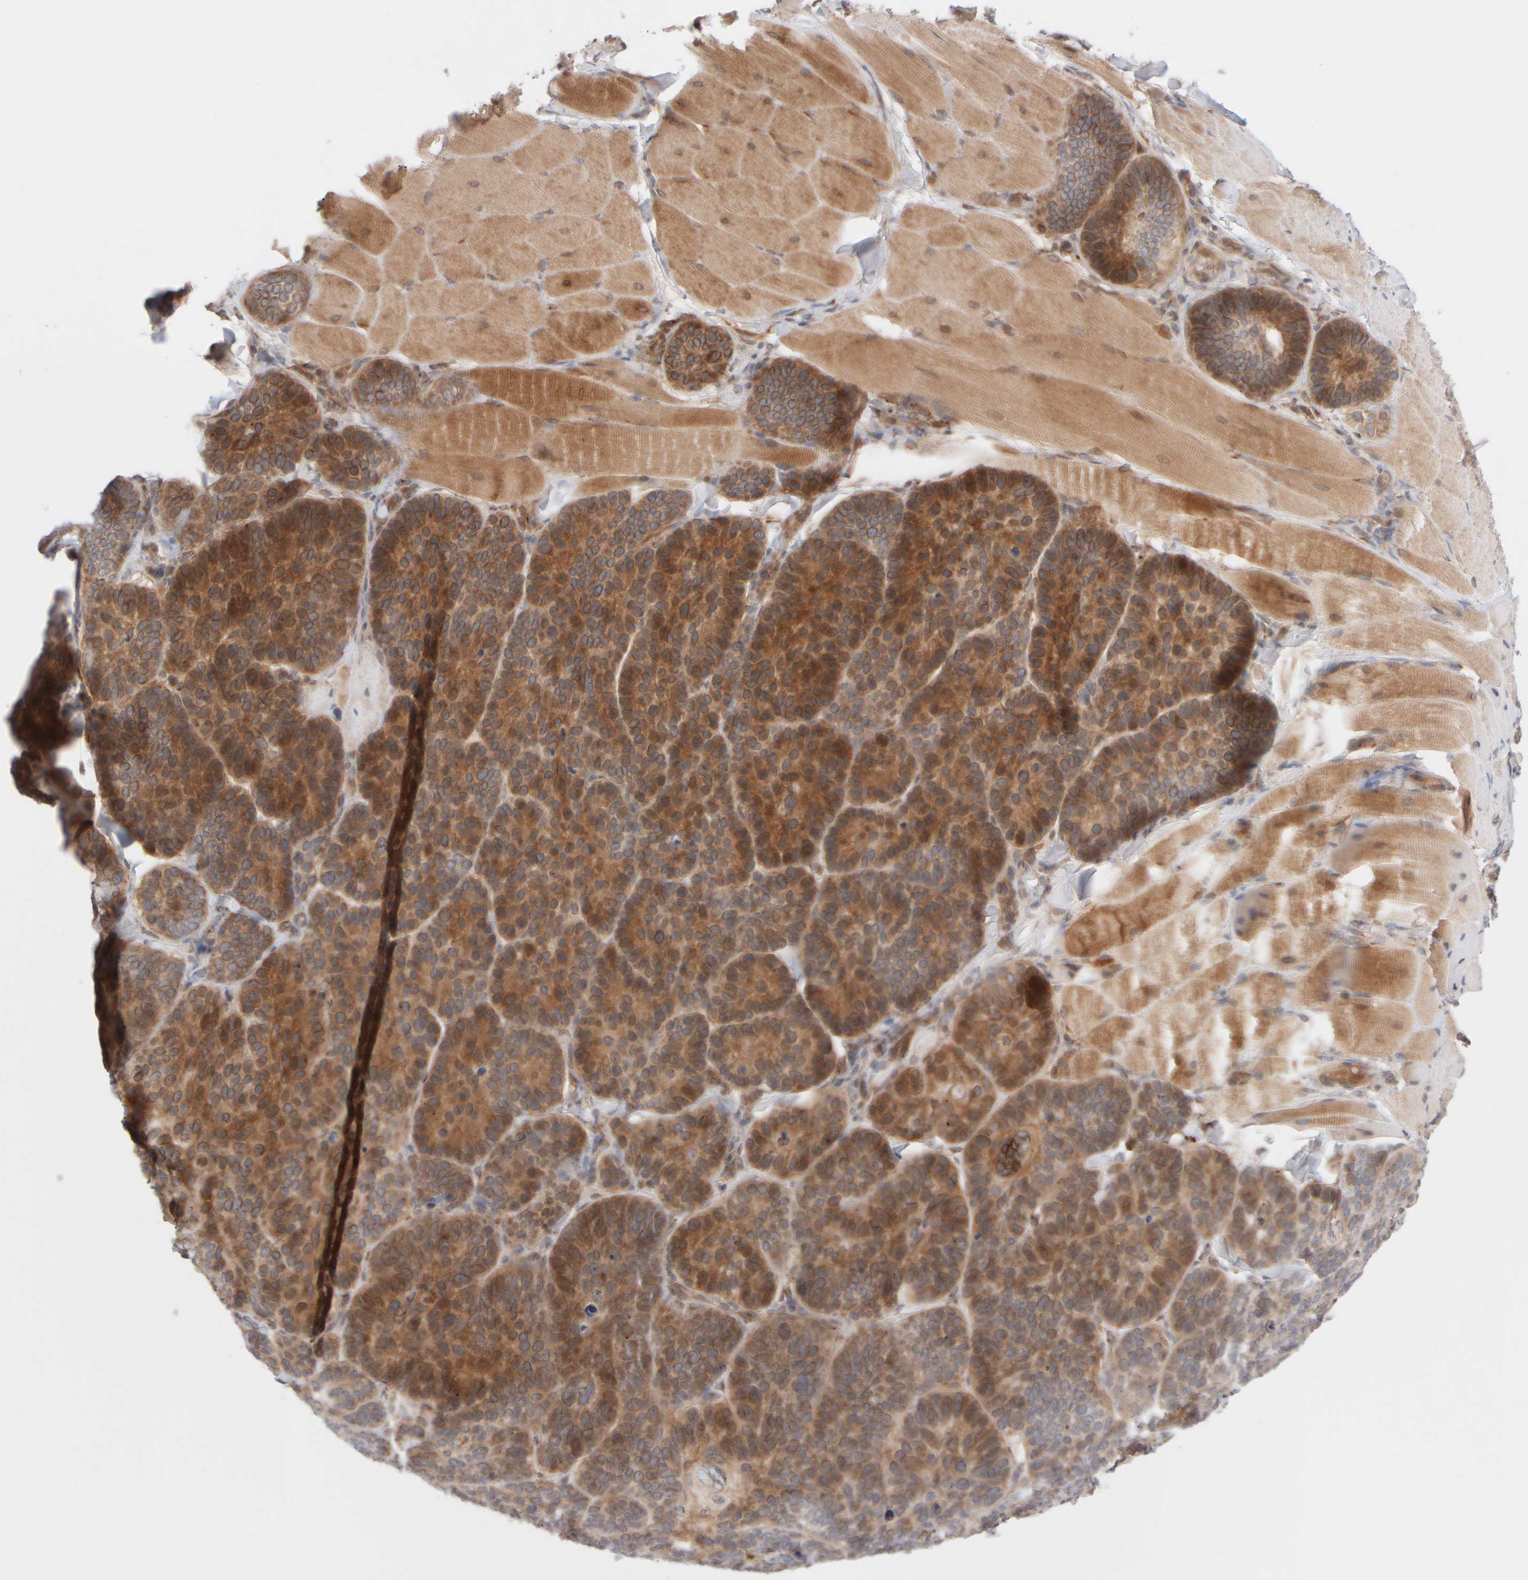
{"staining": {"intensity": "moderate", "quantity": ">75%", "location": "cytoplasmic/membranous"}, "tissue": "skin cancer", "cell_type": "Tumor cells", "image_type": "cancer", "snomed": [{"axis": "morphology", "description": "Basal cell carcinoma"}, {"axis": "topography", "description": "Skin"}], "caption": "An immunohistochemistry photomicrograph of neoplastic tissue is shown. Protein staining in brown labels moderate cytoplasmic/membranous positivity in skin cancer (basal cell carcinoma) within tumor cells.", "gene": "GCN1", "patient": {"sex": "male", "age": 62}}